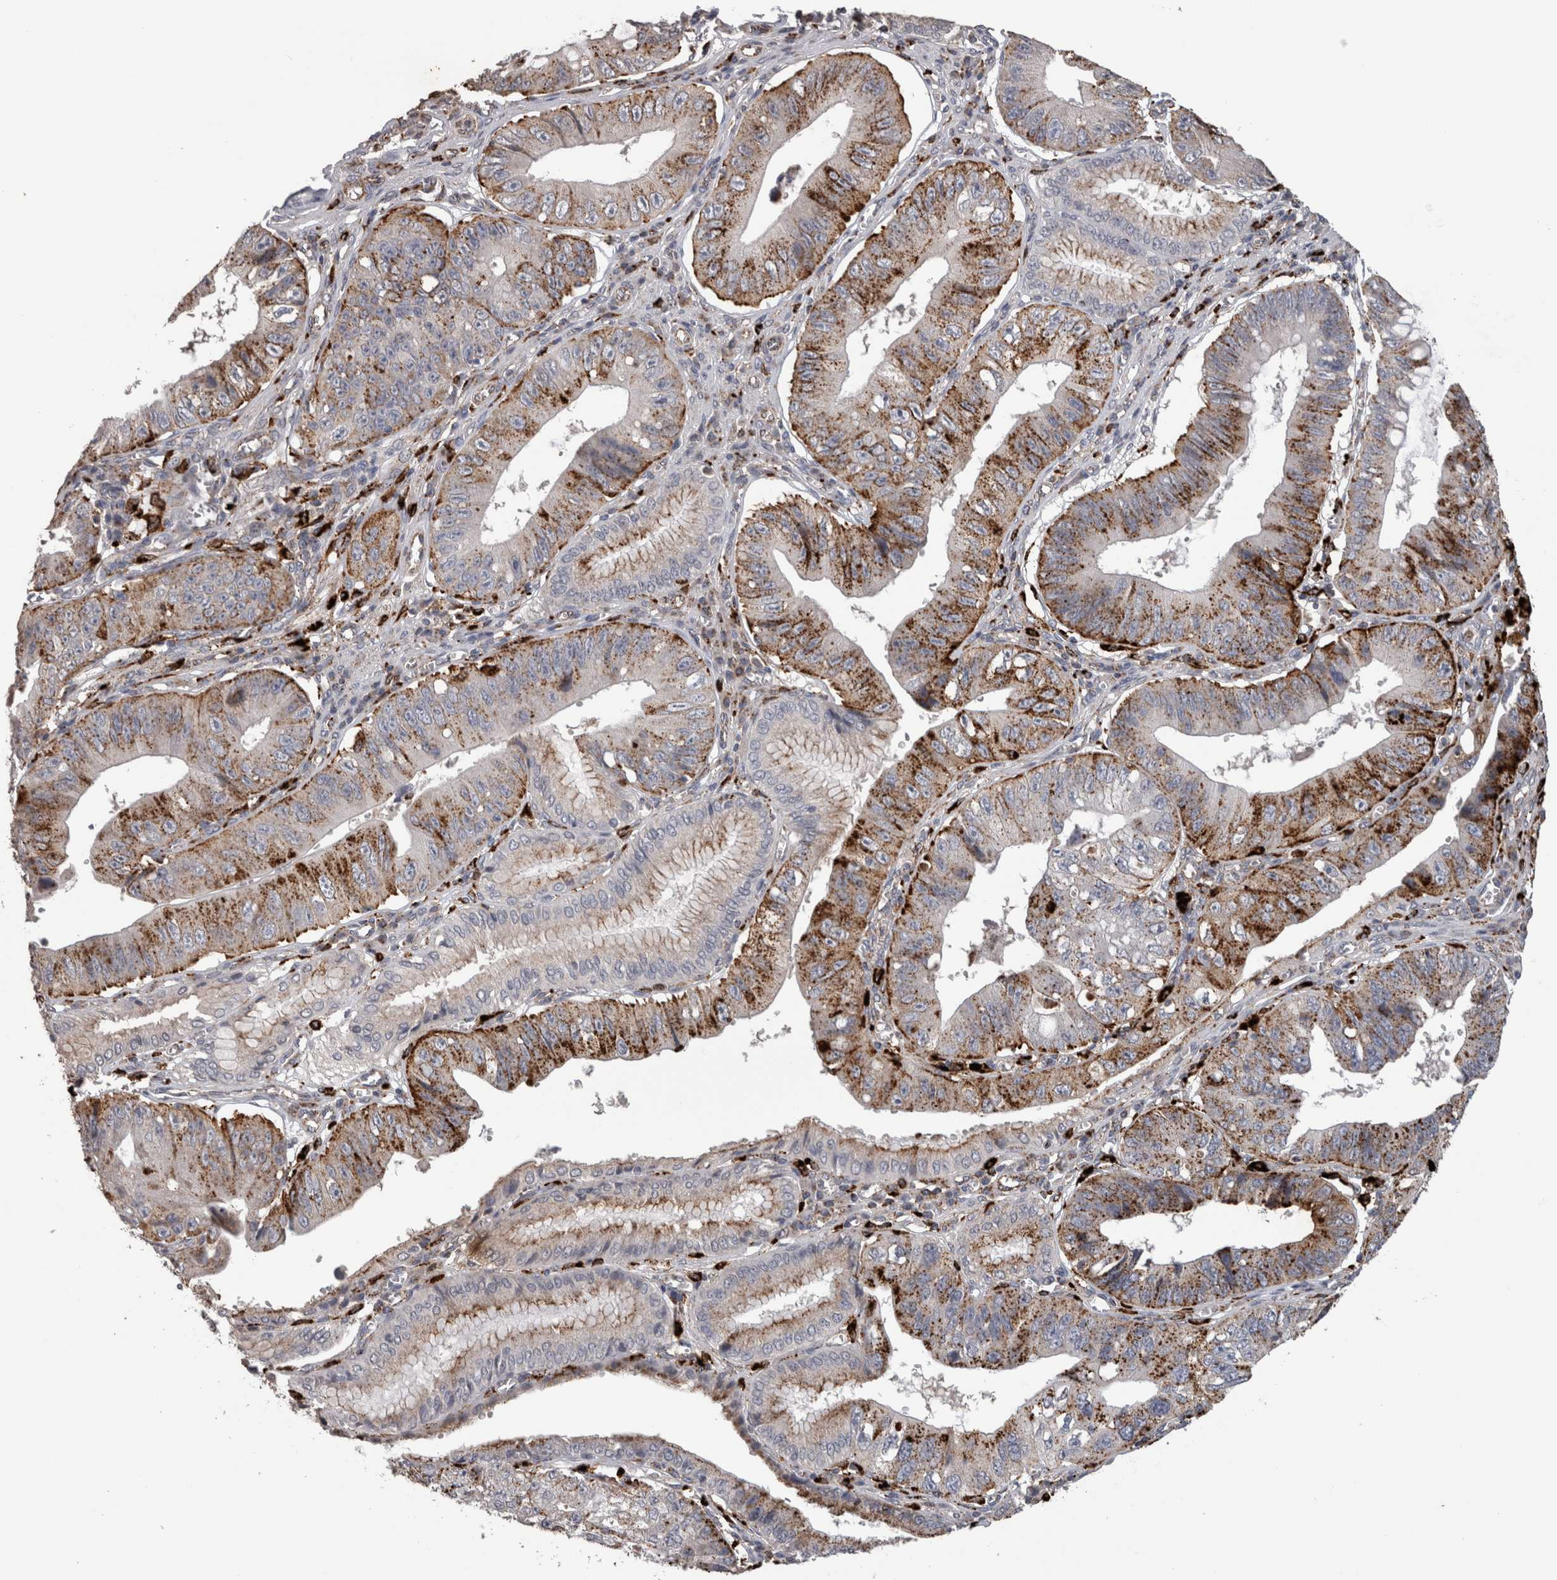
{"staining": {"intensity": "strong", "quantity": ">75%", "location": "cytoplasmic/membranous"}, "tissue": "stomach cancer", "cell_type": "Tumor cells", "image_type": "cancer", "snomed": [{"axis": "morphology", "description": "Adenocarcinoma, NOS"}, {"axis": "topography", "description": "Stomach"}], "caption": "Immunohistochemistry of stomach cancer demonstrates high levels of strong cytoplasmic/membranous expression in approximately >75% of tumor cells. The protein is shown in brown color, while the nuclei are stained blue.", "gene": "CTSZ", "patient": {"sex": "male", "age": 59}}